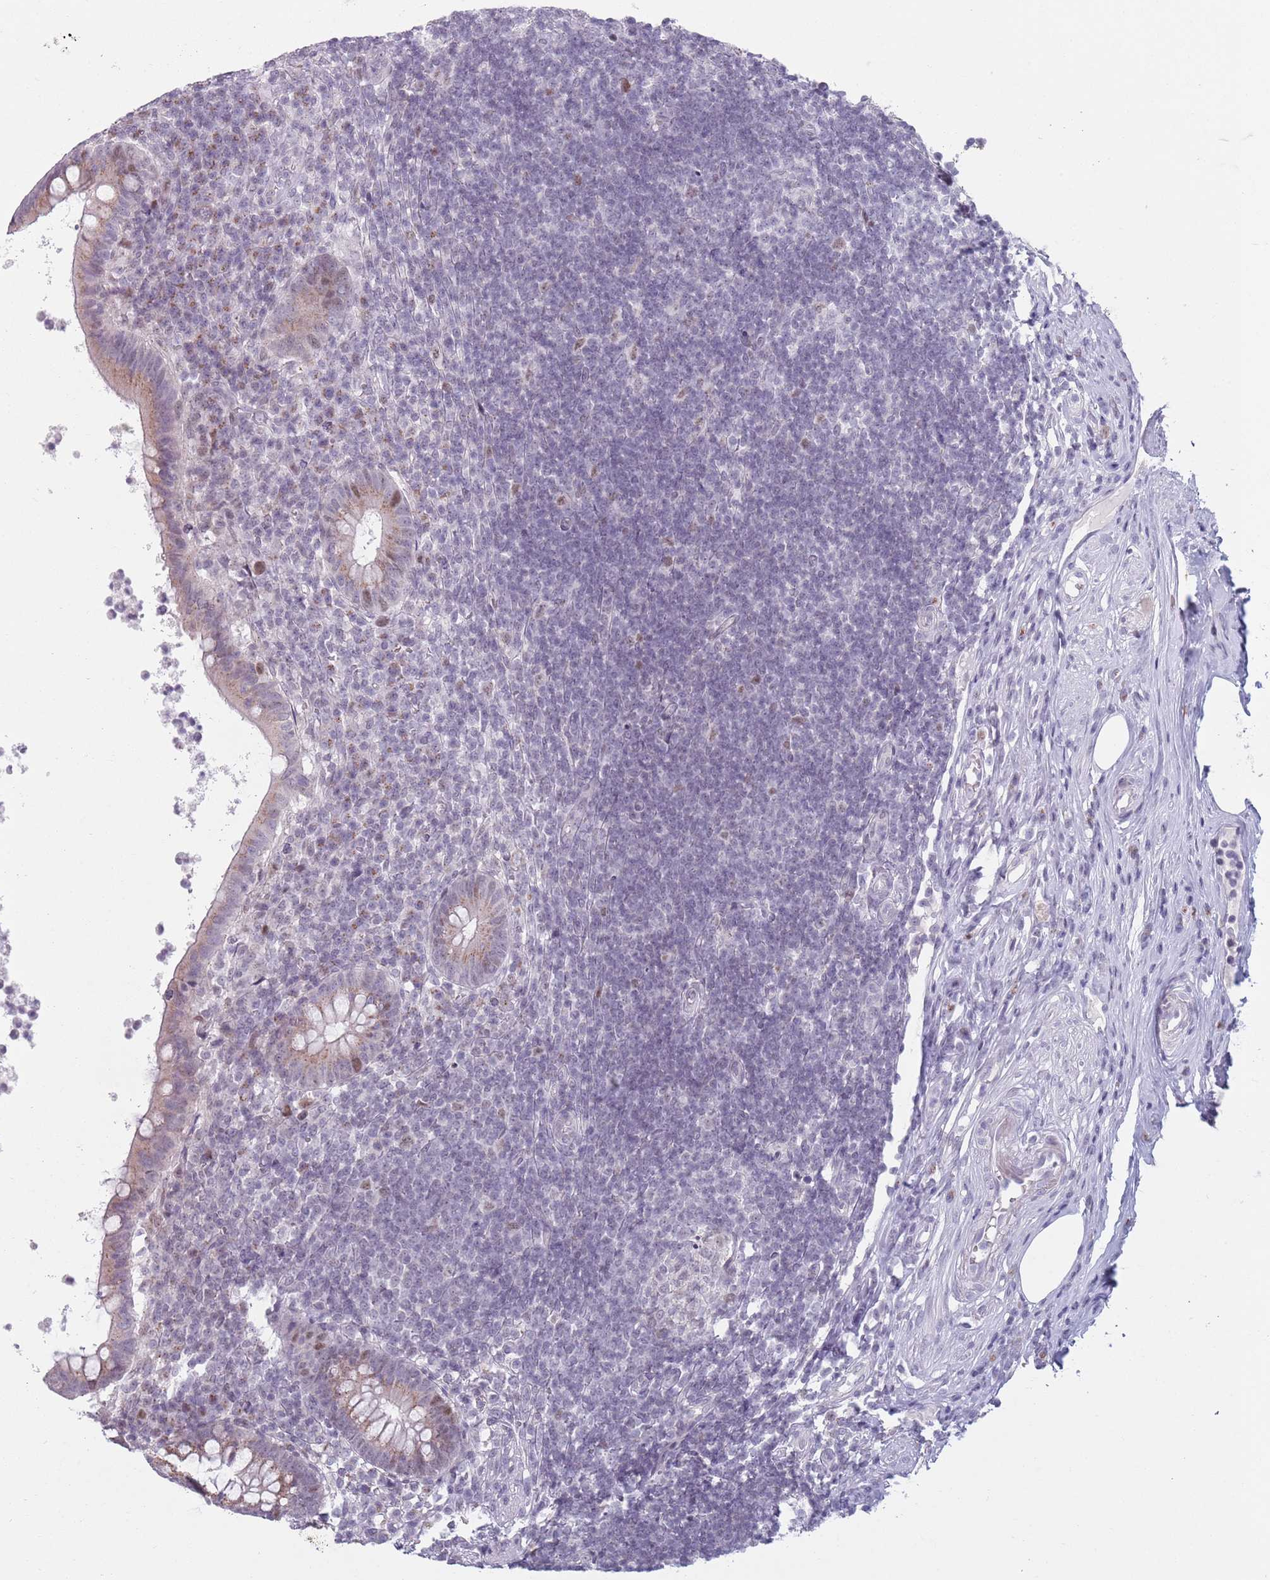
{"staining": {"intensity": "moderate", "quantity": "25%-75%", "location": "cytoplasmic/membranous,nuclear"}, "tissue": "appendix", "cell_type": "Glandular cells", "image_type": "normal", "snomed": [{"axis": "morphology", "description": "Normal tissue, NOS"}, {"axis": "topography", "description": "Appendix"}], "caption": "Immunohistochemistry (IHC) staining of normal appendix, which exhibits medium levels of moderate cytoplasmic/membranous,nuclear positivity in about 25%-75% of glandular cells indicating moderate cytoplasmic/membranous,nuclear protein staining. The staining was performed using DAB (brown) for protein detection and nuclei were counterstained in hematoxylin (blue).", "gene": "ZKSCAN2", "patient": {"sex": "female", "age": 56}}